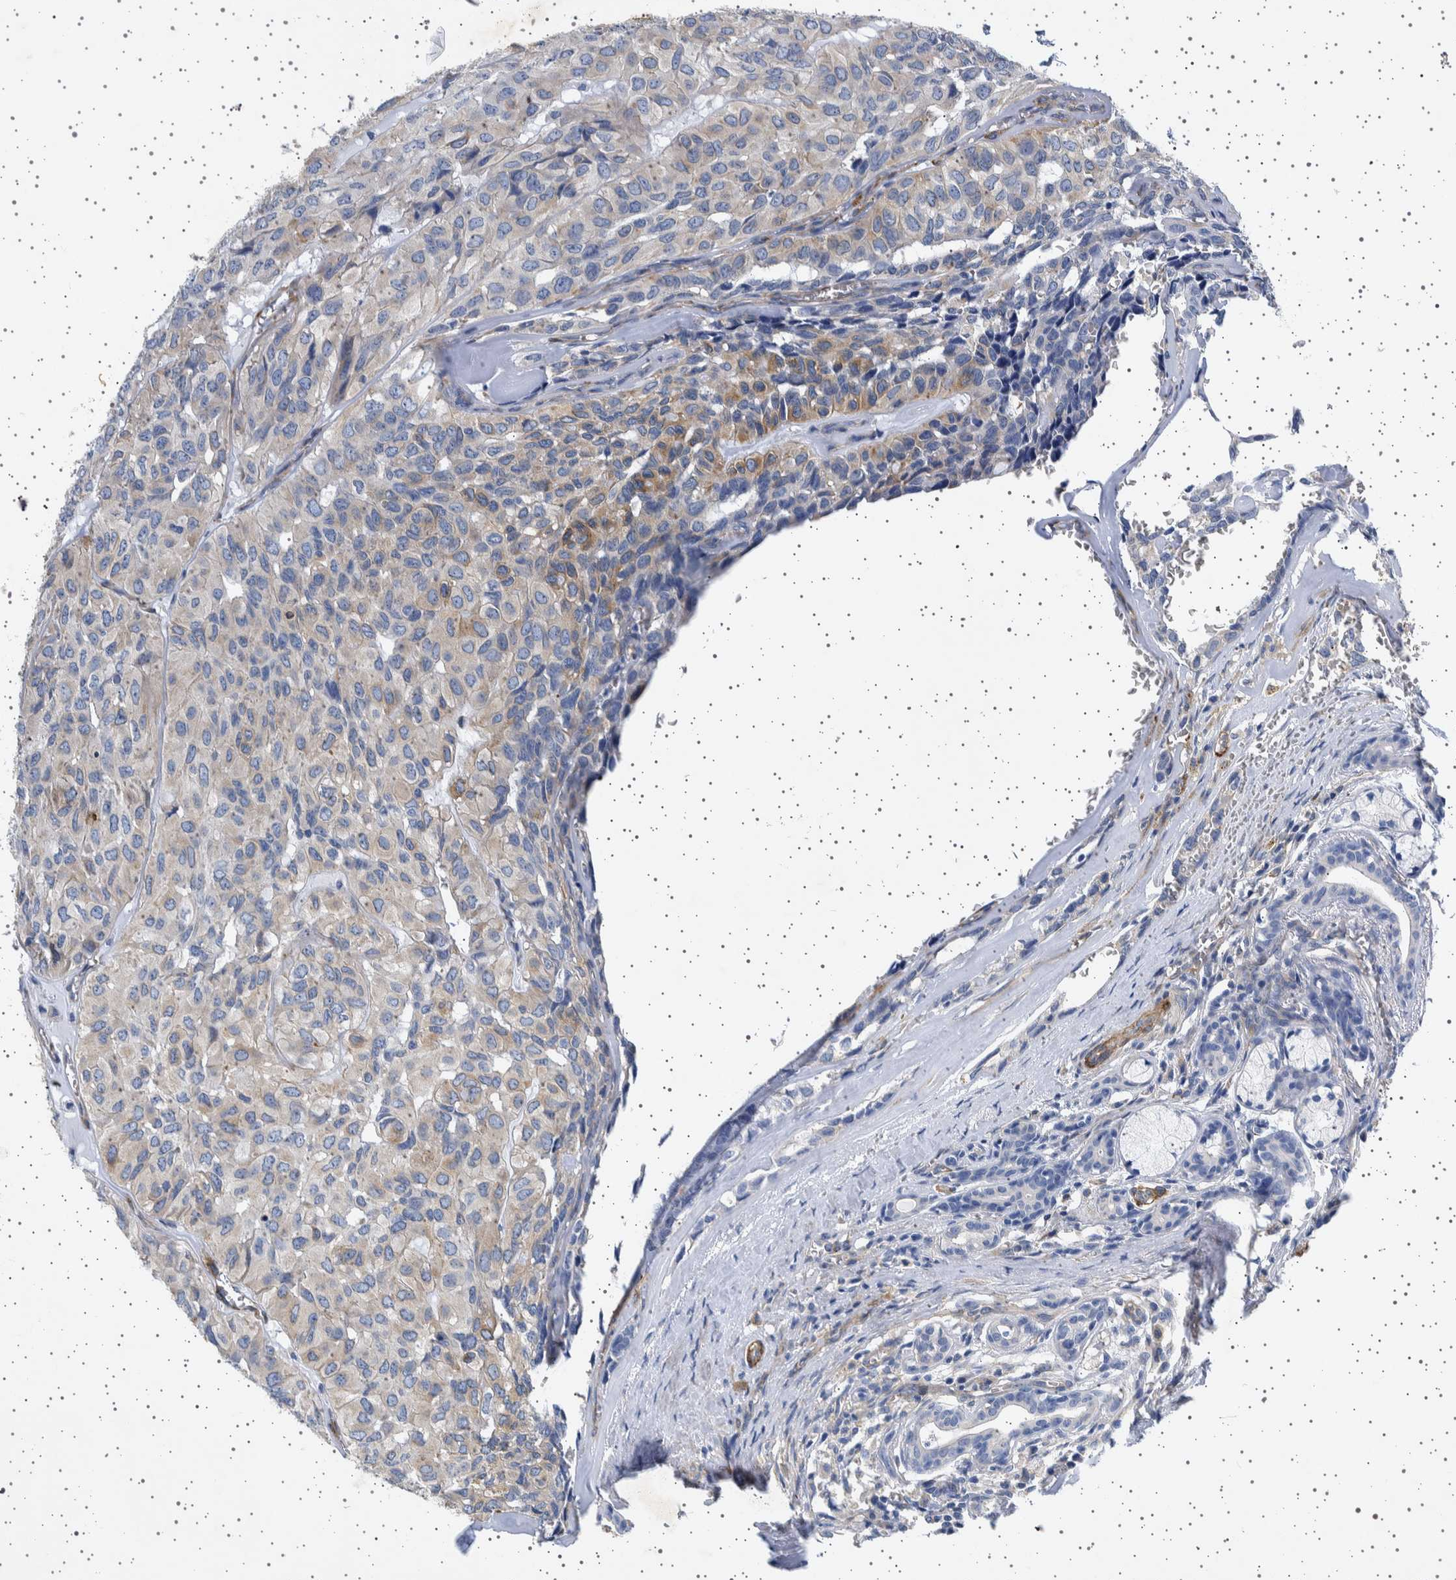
{"staining": {"intensity": "weak", "quantity": "25%-75%", "location": "cytoplasmic/membranous"}, "tissue": "head and neck cancer", "cell_type": "Tumor cells", "image_type": "cancer", "snomed": [{"axis": "morphology", "description": "Adenocarcinoma, NOS"}, {"axis": "topography", "description": "Salivary gland, NOS"}, {"axis": "topography", "description": "Head-Neck"}], "caption": "About 25%-75% of tumor cells in human head and neck cancer (adenocarcinoma) demonstrate weak cytoplasmic/membranous protein staining as visualized by brown immunohistochemical staining.", "gene": "SEPTIN4", "patient": {"sex": "female", "age": 76}}